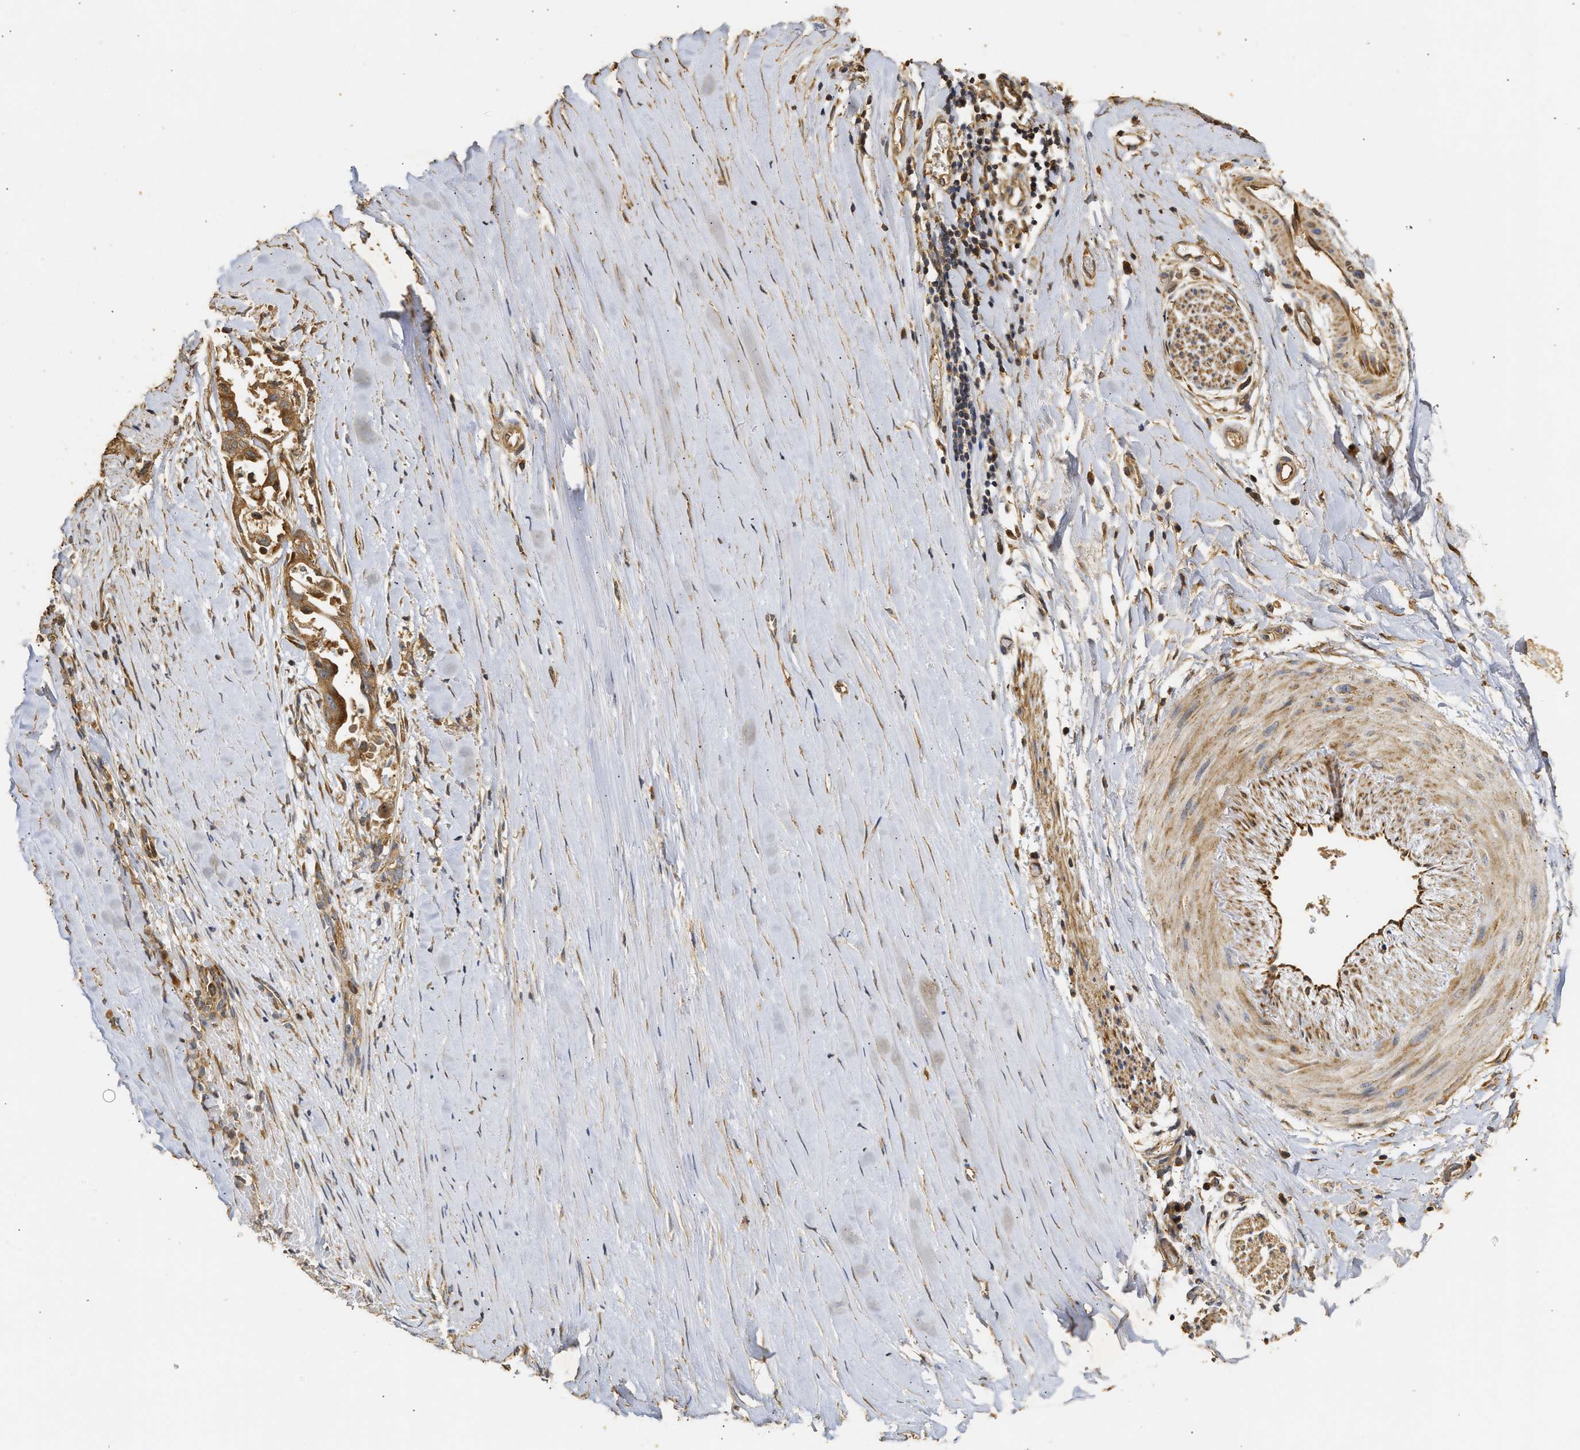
{"staining": {"intensity": "moderate", "quantity": ">75%", "location": "cytoplasmic/membranous"}, "tissue": "liver cancer", "cell_type": "Tumor cells", "image_type": "cancer", "snomed": [{"axis": "morphology", "description": "Cholangiocarcinoma"}, {"axis": "topography", "description": "Liver"}], "caption": "Human liver cholangiocarcinoma stained with a brown dye demonstrates moderate cytoplasmic/membranous positive expression in about >75% of tumor cells.", "gene": "NAV1", "patient": {"sex": "female", "age": 70}}